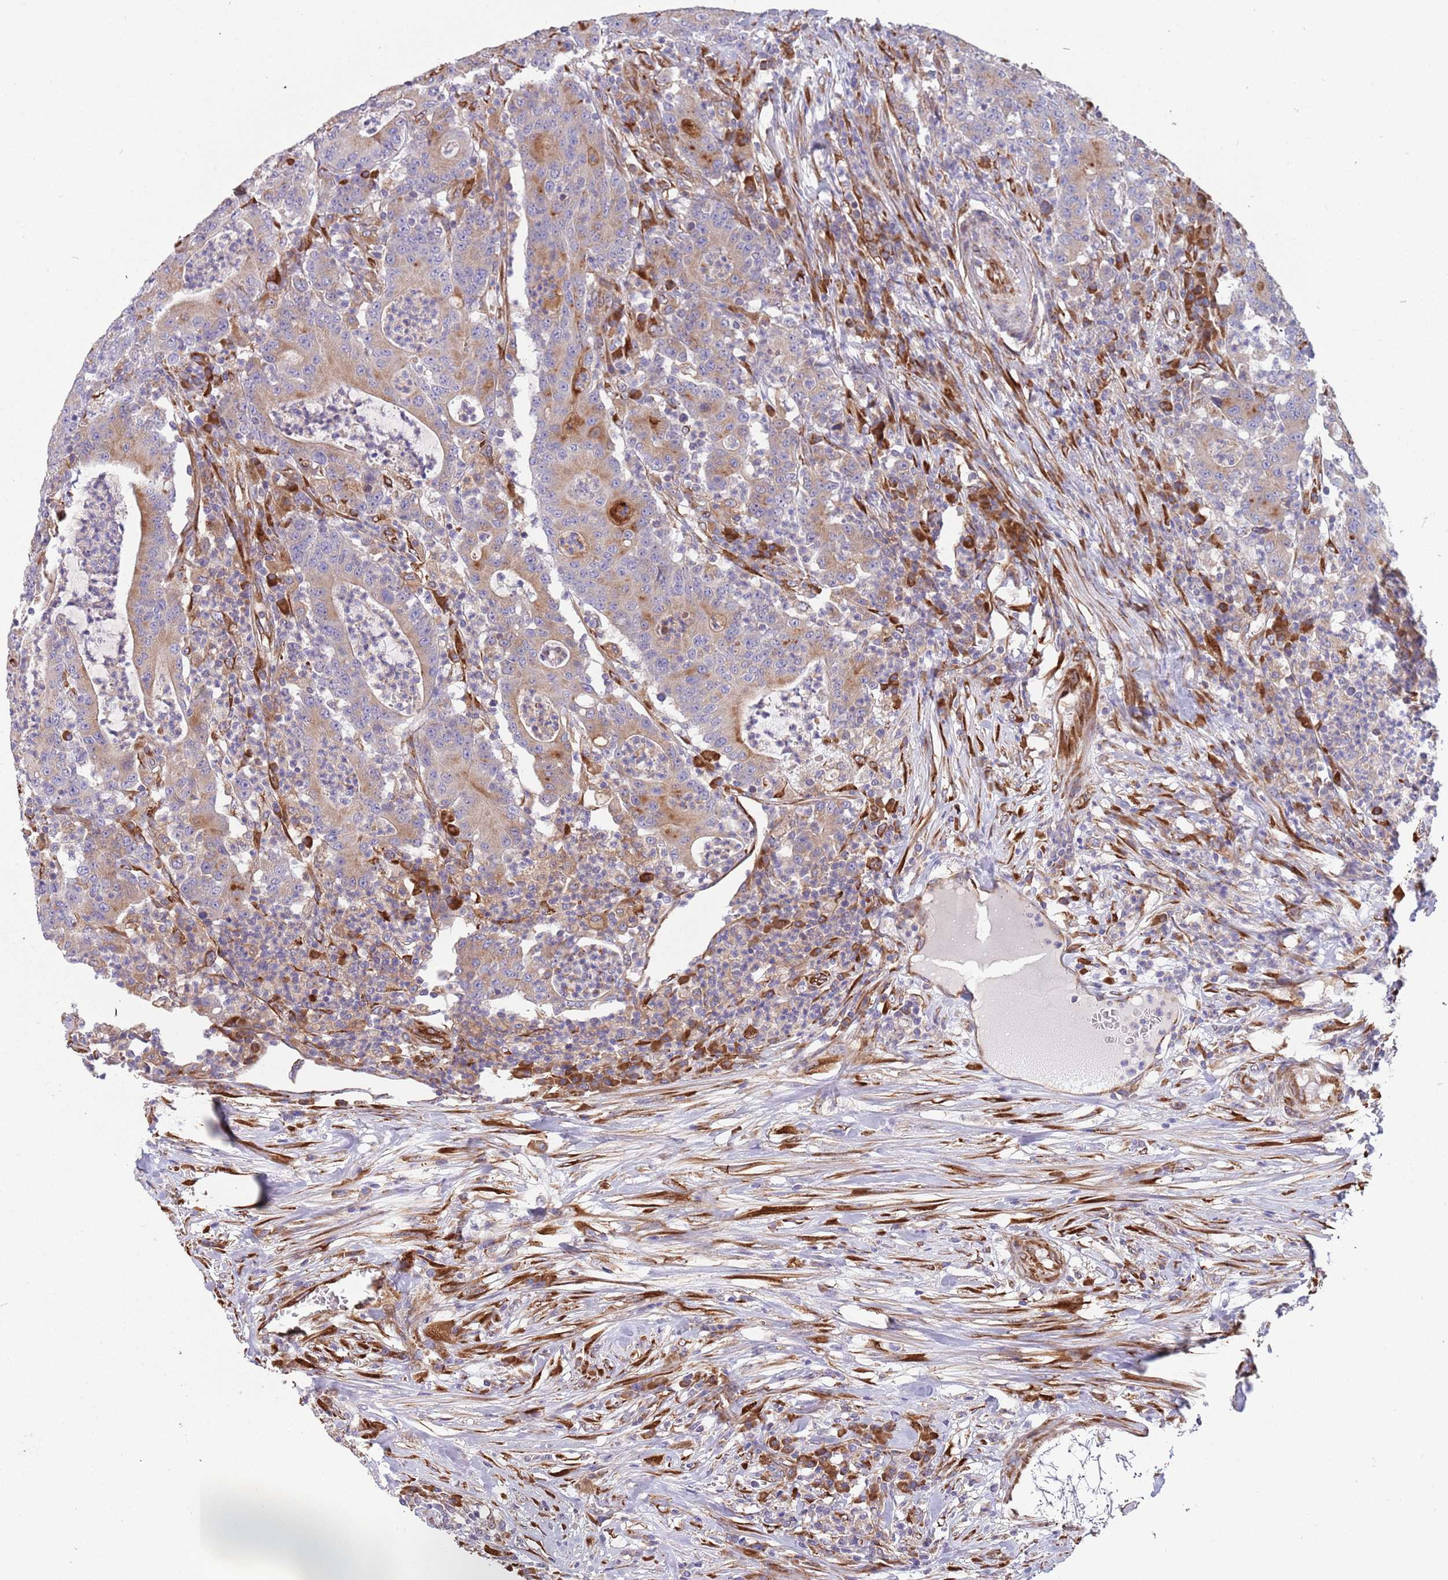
{"staining": {"intensity": "weak", "quantity": ">75%", "location": "cytoplasmic/membranous"}, "tissue": "colorectal cancer", "cell_type": "Tumor cells", "image_type": "cancer", "snomed": [{"axis": "morphology", "description": "Adenocarcinoma, NOS"}, {"axis": "topography", "description": "Colon"}], "caption": "An image of adenocarcinoma (colorectal) stained for a protein demonstrates weak cytoplasmic/membranous brown staining in tumor cells.", "gene": "ARMCX6", "patient": {"sex": "male", "age": 83}}